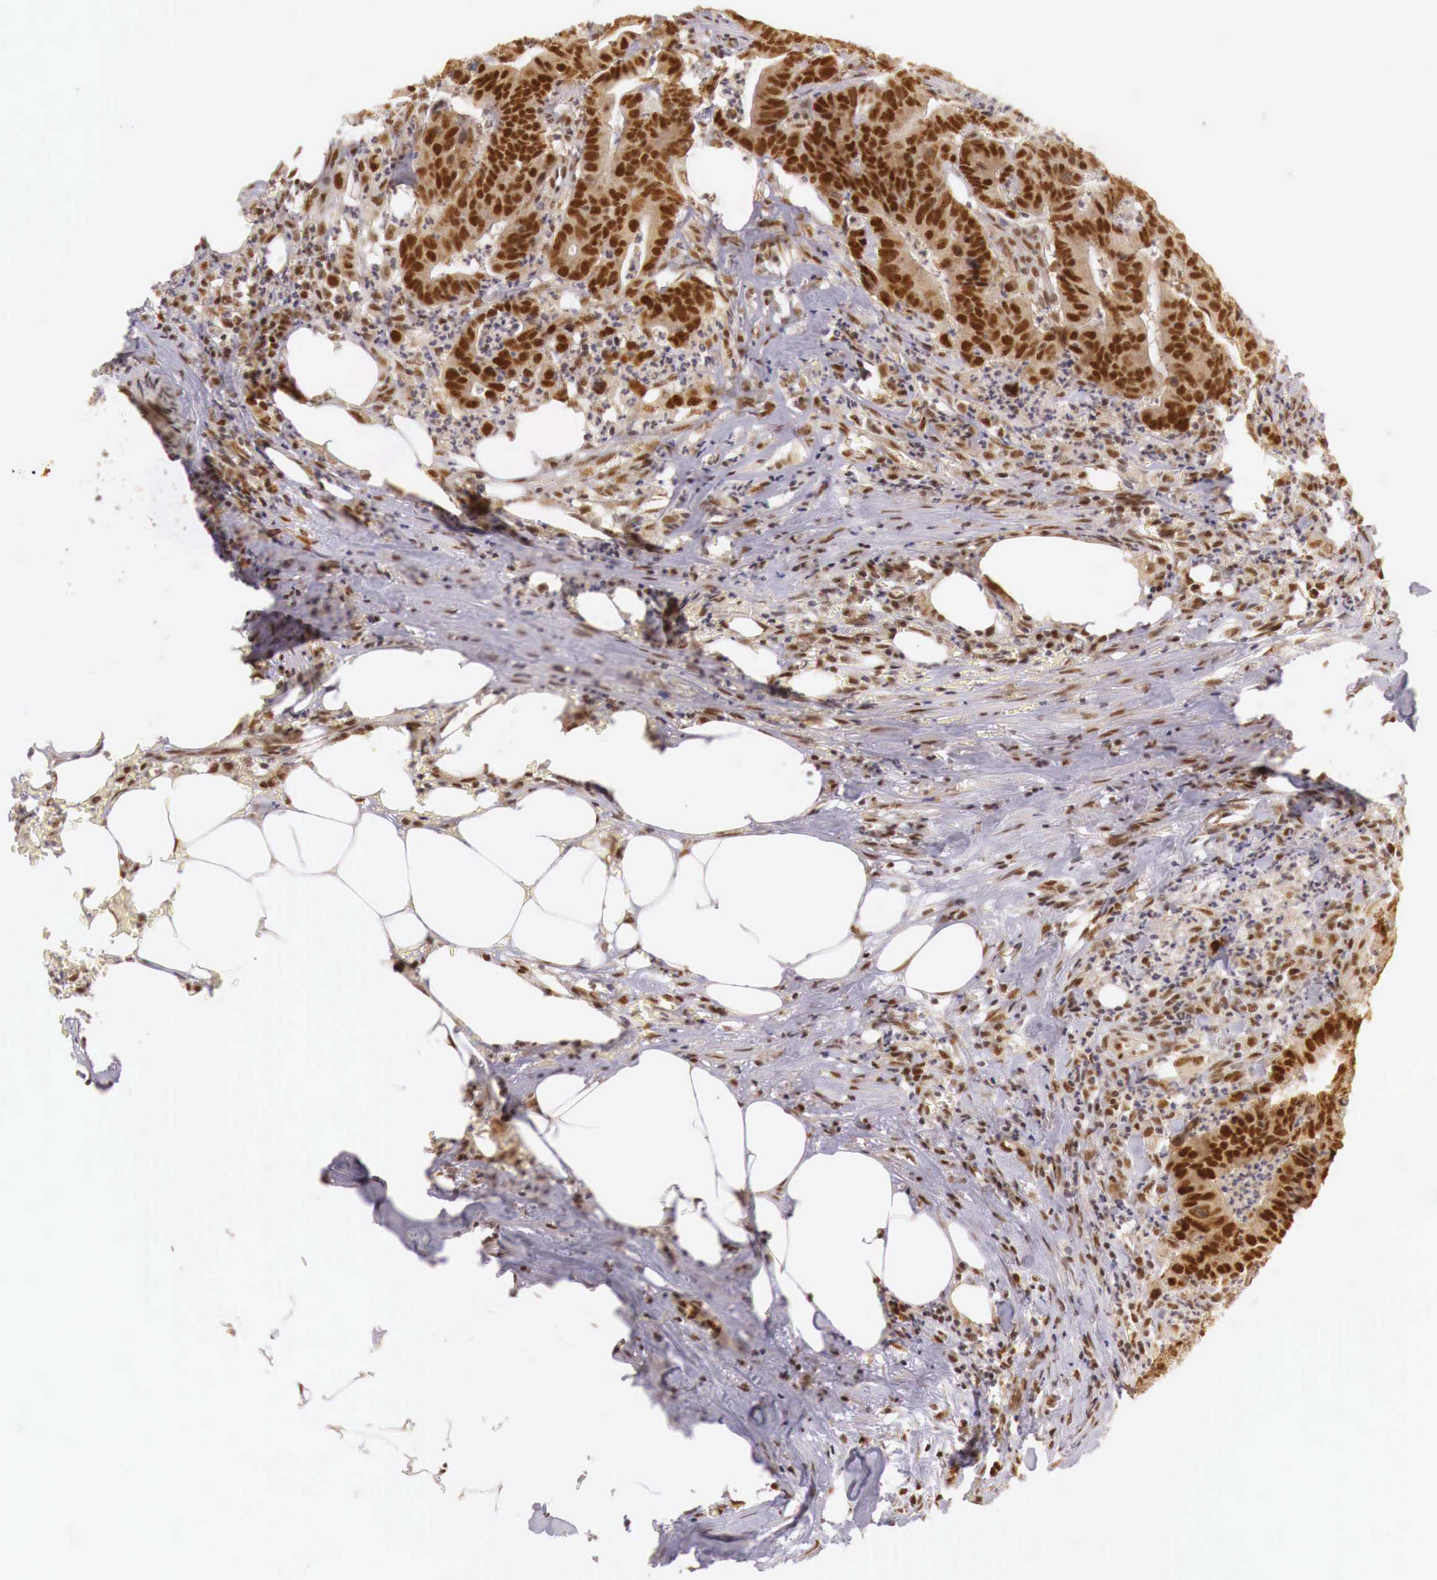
{"staining": {"intensity": "strong", "quantity": ">75%", "location": "cytoplasmic/membranous,nuclear"}, "tissue": "colorectal cancer", "cell_type": "Tumor cells", "image_type": "cancer", "snomed": [{"axis": "morphology", "description": "Adenocarcinoma, NOS"}, {"axis": "topography", "description": "Colon"}], "caption": "Colorectal adenocarcinoma stained with DAB (3,3'-diaminobenzidine) immunohistochemistry (IHC) reveals high levels of strong cytoplasmic/membranous and nuclear positivity in approximately >75% of tumor cells. Nuclei are stained in blue.", "gene": "GPKOW", "patient": {"sex": "female", "age": 76}}